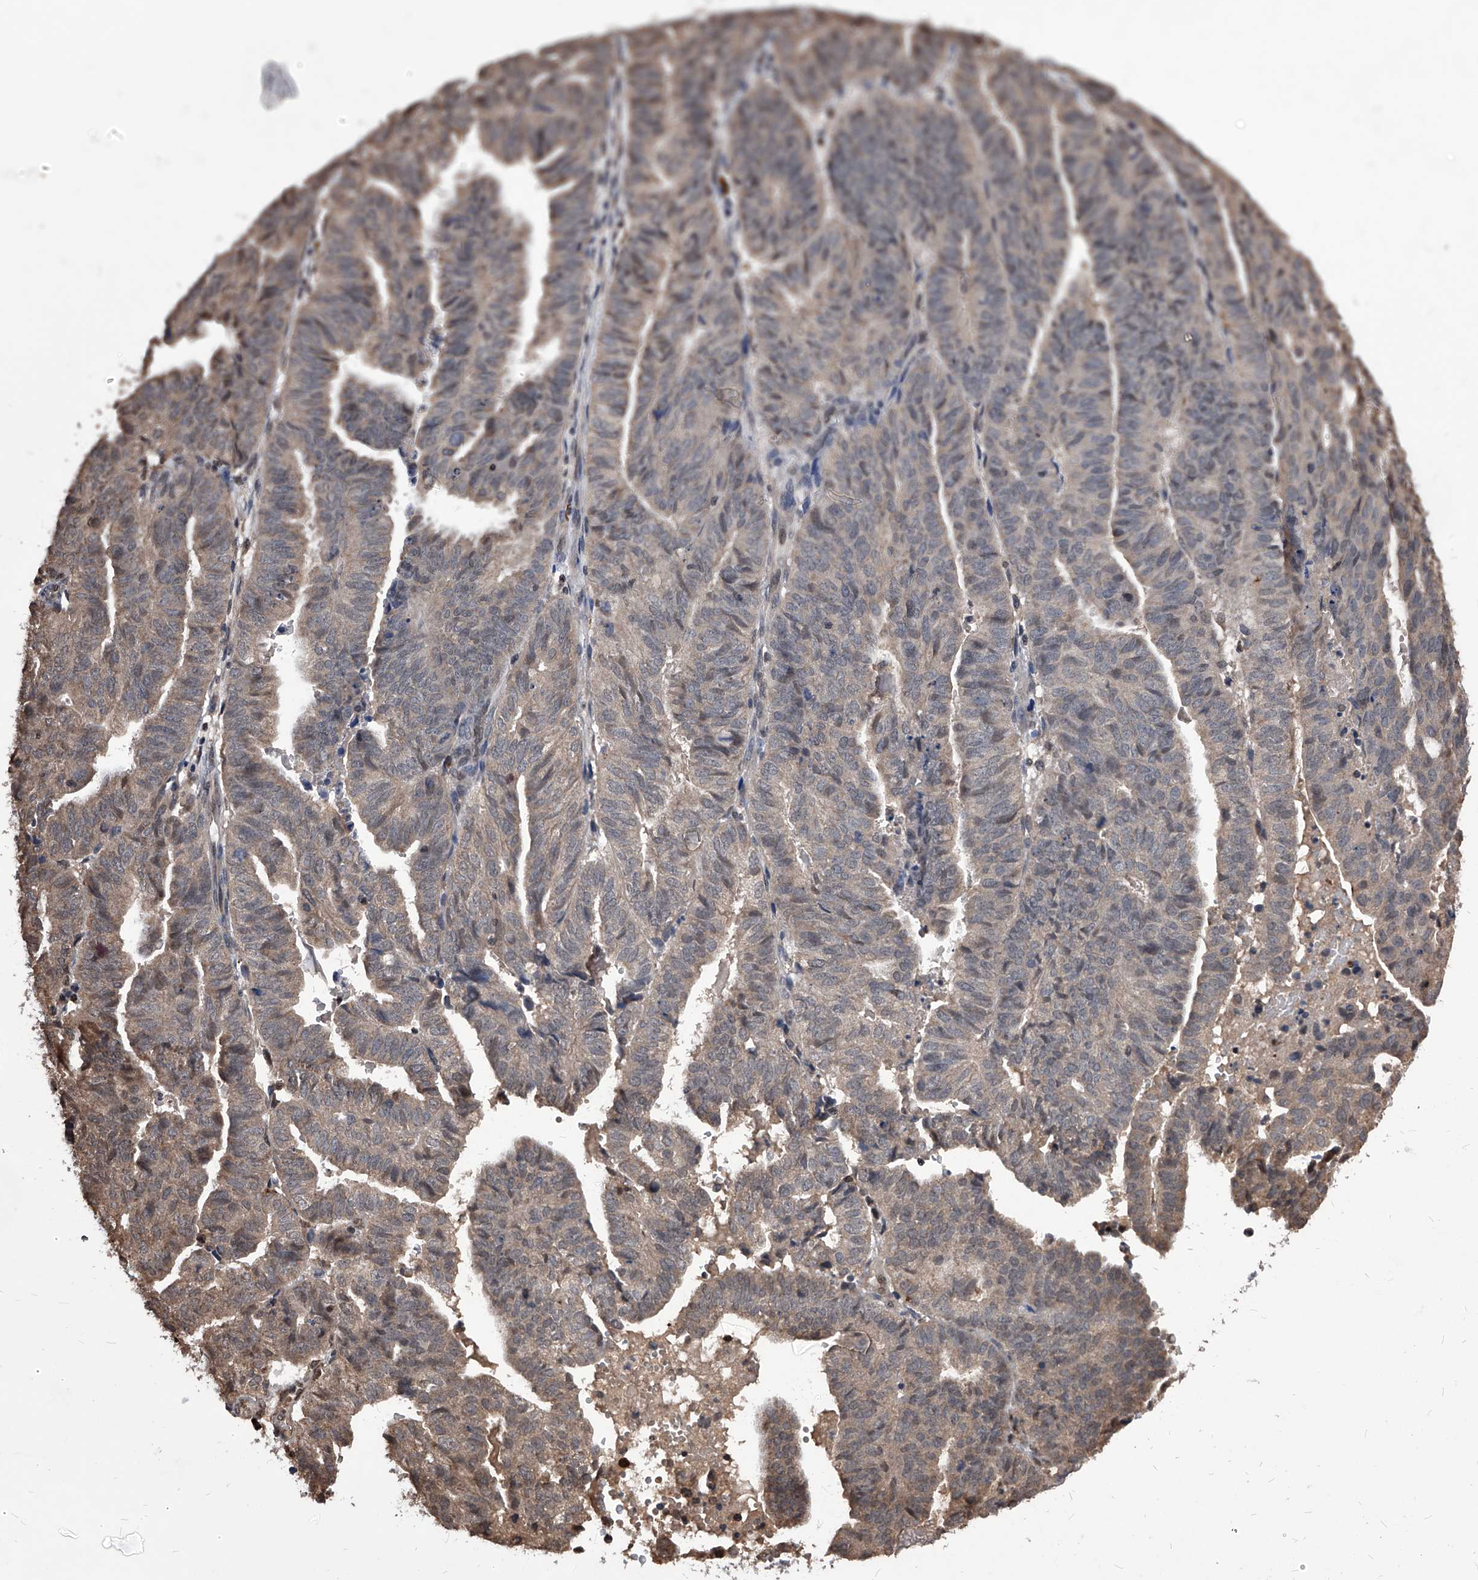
{"staining": {"intensity": "weak", "quantity": "25%-75%", "location": "cytoplasmic/membranous"}, "tissue": "endometrial cancer", "cell_type": "Tumor cells", "image_type": "cancer", "snomed": [{"axis": "morphology", "description": "Adenocarcinoma, NOS"}, {"axis": "topography", "description": "Uterus"}], "caption": "DAB immunohistochemical staining of human adenocarcinoma (endometrial) shows weak cytoplasmic/membranous protein positivity in about 25%-75% of tumor cells.", "gene": "ID1", "patient": {"sex": "female", "age": 77}}